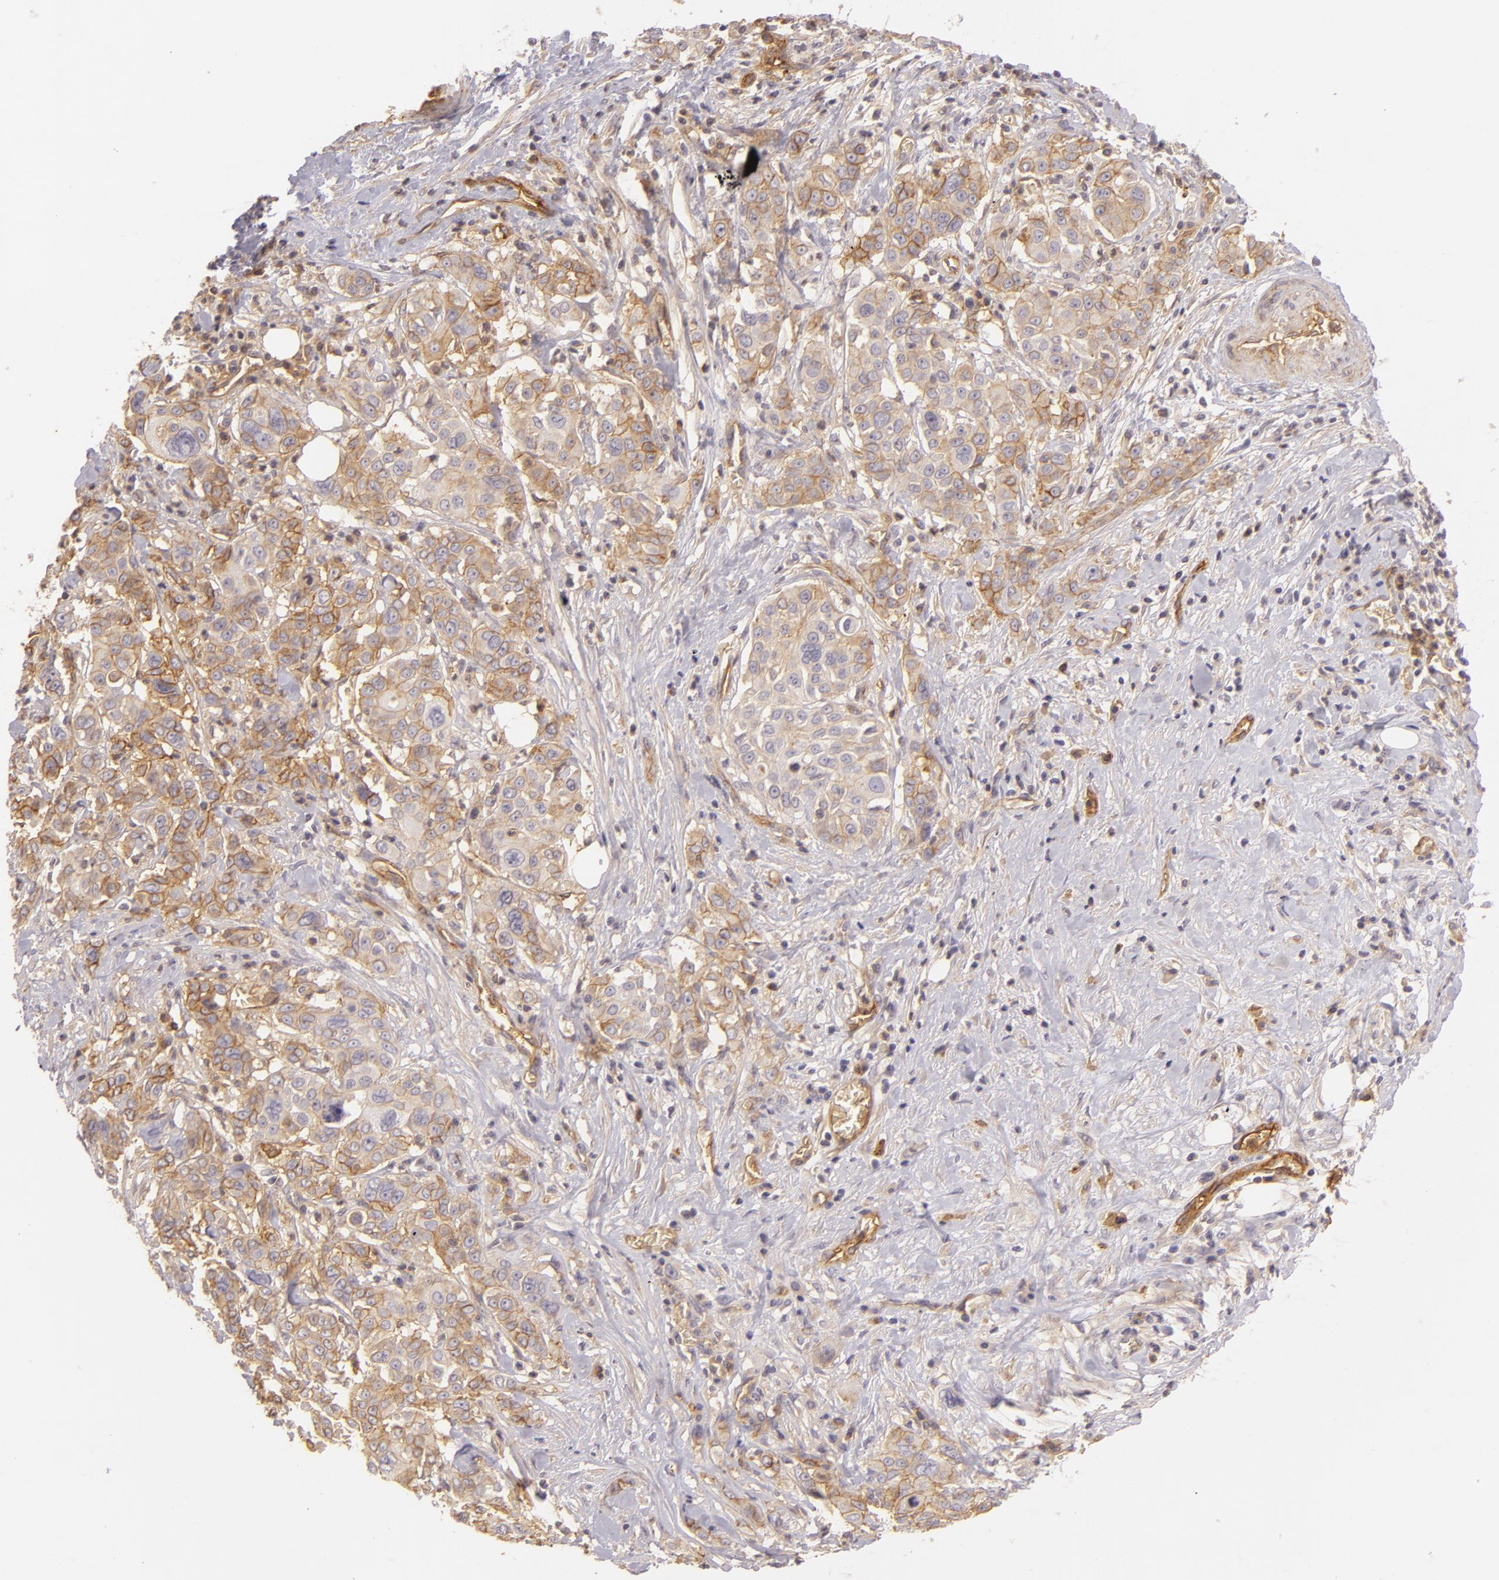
{"staining": {"intensity": "moderate", "quantity": ">75%", "location": "cytoplasmic/membranous"}, "tissue": "pancreatic cancer", "cell_type": "Tumor cells", "image_type": "cancer", "snomed": [{"axis": "morphology", "description": "Adenocarcinoma, NOS"}, {"axis": "topography", "description": "Pancreas"}], "caption": "Tumor cells reveal moderate cytoplasmic/membranous staining in approximately >75% of cells in pancreatic cancer (adenocarcinoma). Using DAB (brown) and hematoxylin (blue) stains, captured at high magnification using brightfield microscopy.", "gene": "CD59", "patient": {"sex": "female", "age": 52}}